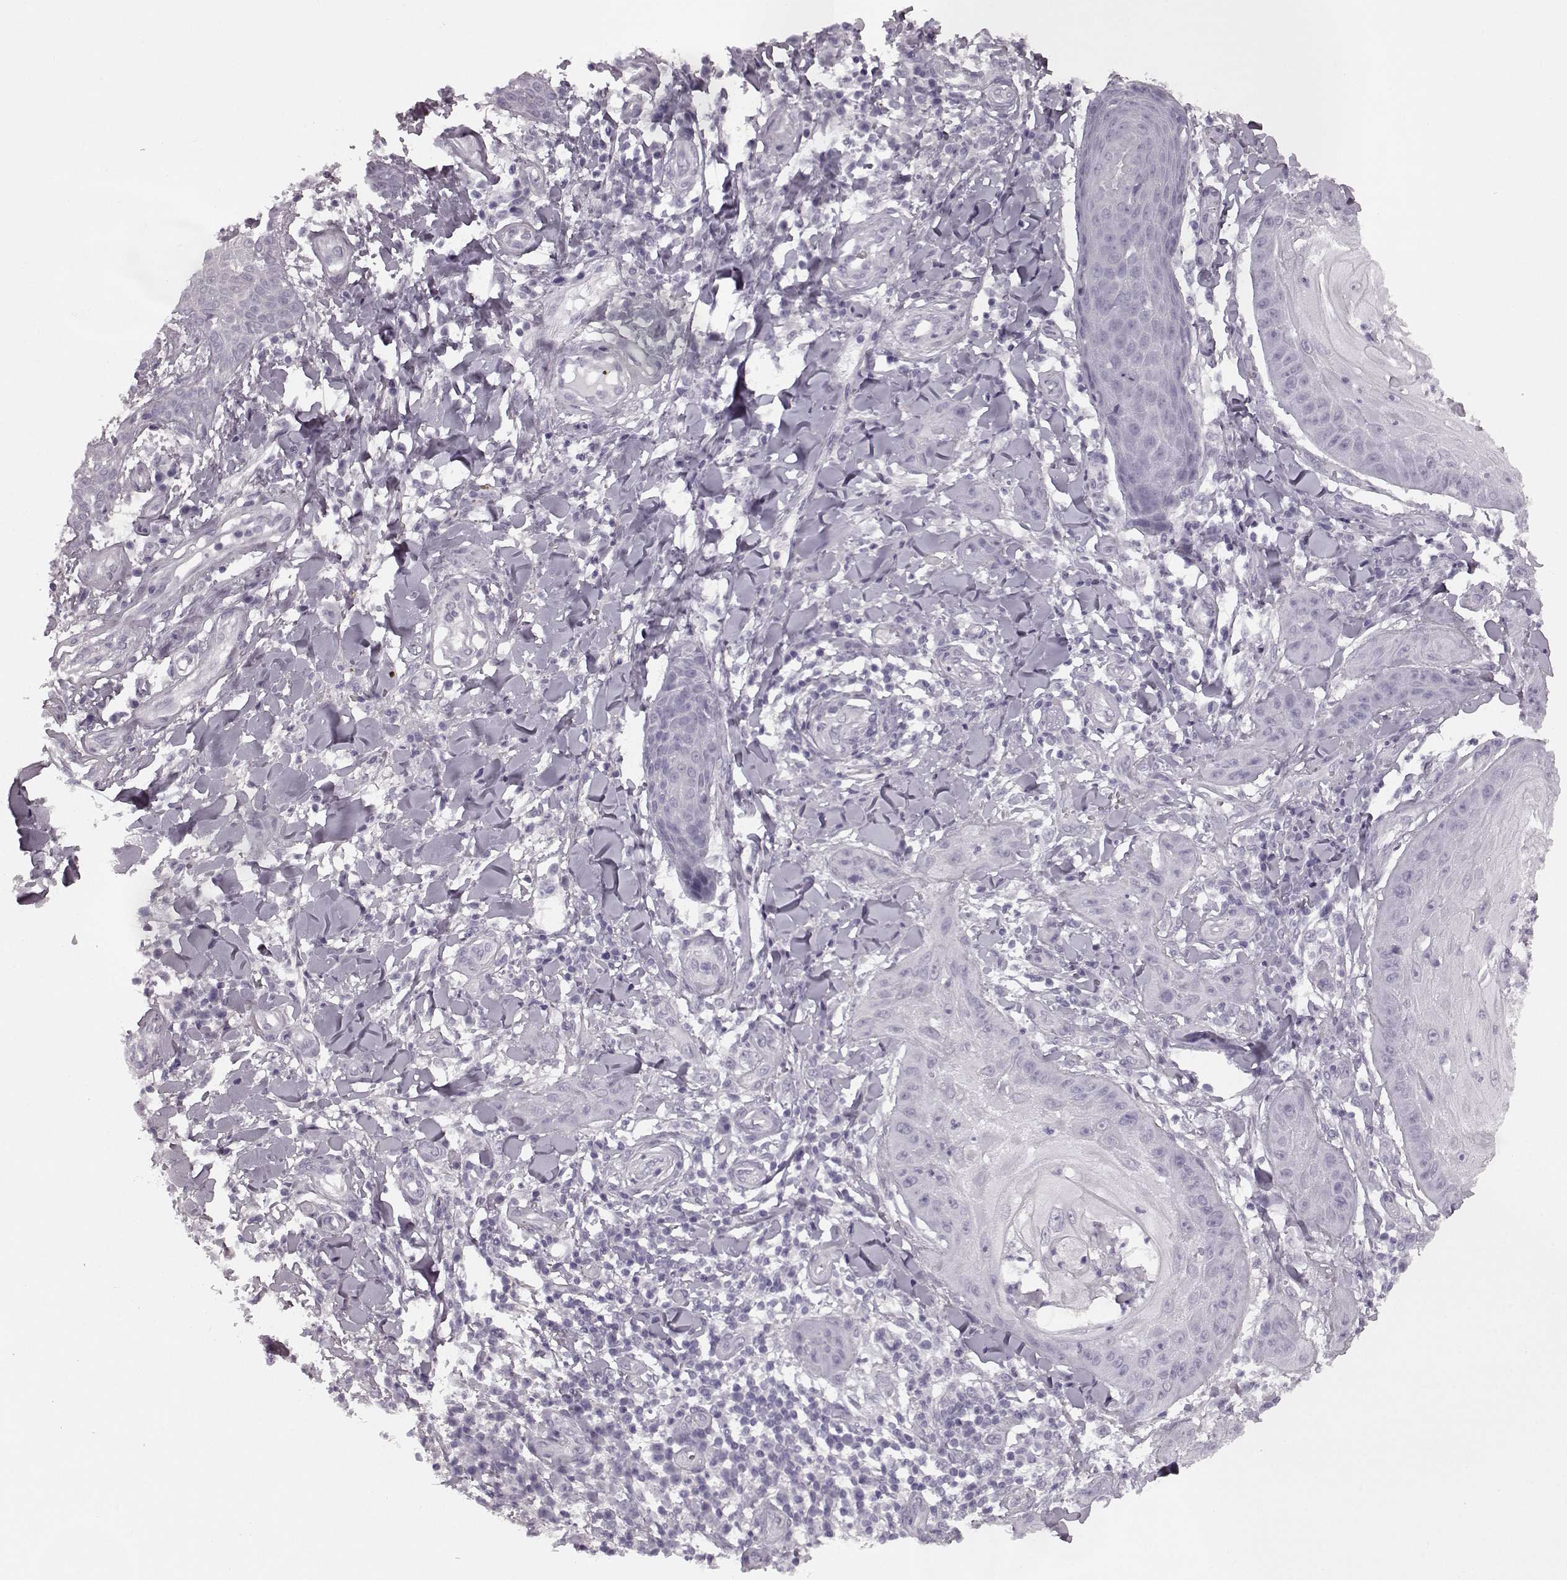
{"staining": {"intensity": "negative", "quantity": "none", "location": "none"}, "tissue": "skin cancer", "cell_type": "Tumor cells", "image_type": "cancer", "snomed": [{"axis": "morphology", "description": "Squamous cell carcinoma, NOS"}, {"axis": "topography", "description": "Skin"}], "caption": "This is an immunohistochemistry (IHC) micrograph of human skin cancer (squamous cell carcinoma). There is no expression in tumor cells.", "gene": "SEMG2", "patient": {"sex": "male", "age": 70}}